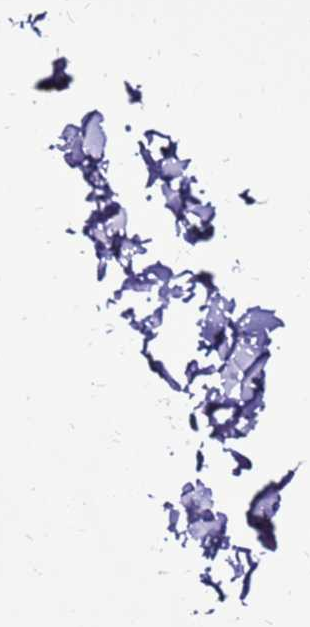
{"staining": {"intensity": "negative", "quantity": "none", "location": "none"}, "tissue": "skin", "cell_type": "Fibroblasts", "image_type": "normal", "snomed": [{"axis": "morphology", "description": "Normal tissue, NOS"}, {"axis": "topography", "description": "Skin"}], "caption": "This is an immunohistochemistry micrograph of normal human skin. There is no staining in fibroblasts.", "gene": "SPSB3", "patient": {"sex": "male", "age": 36}}